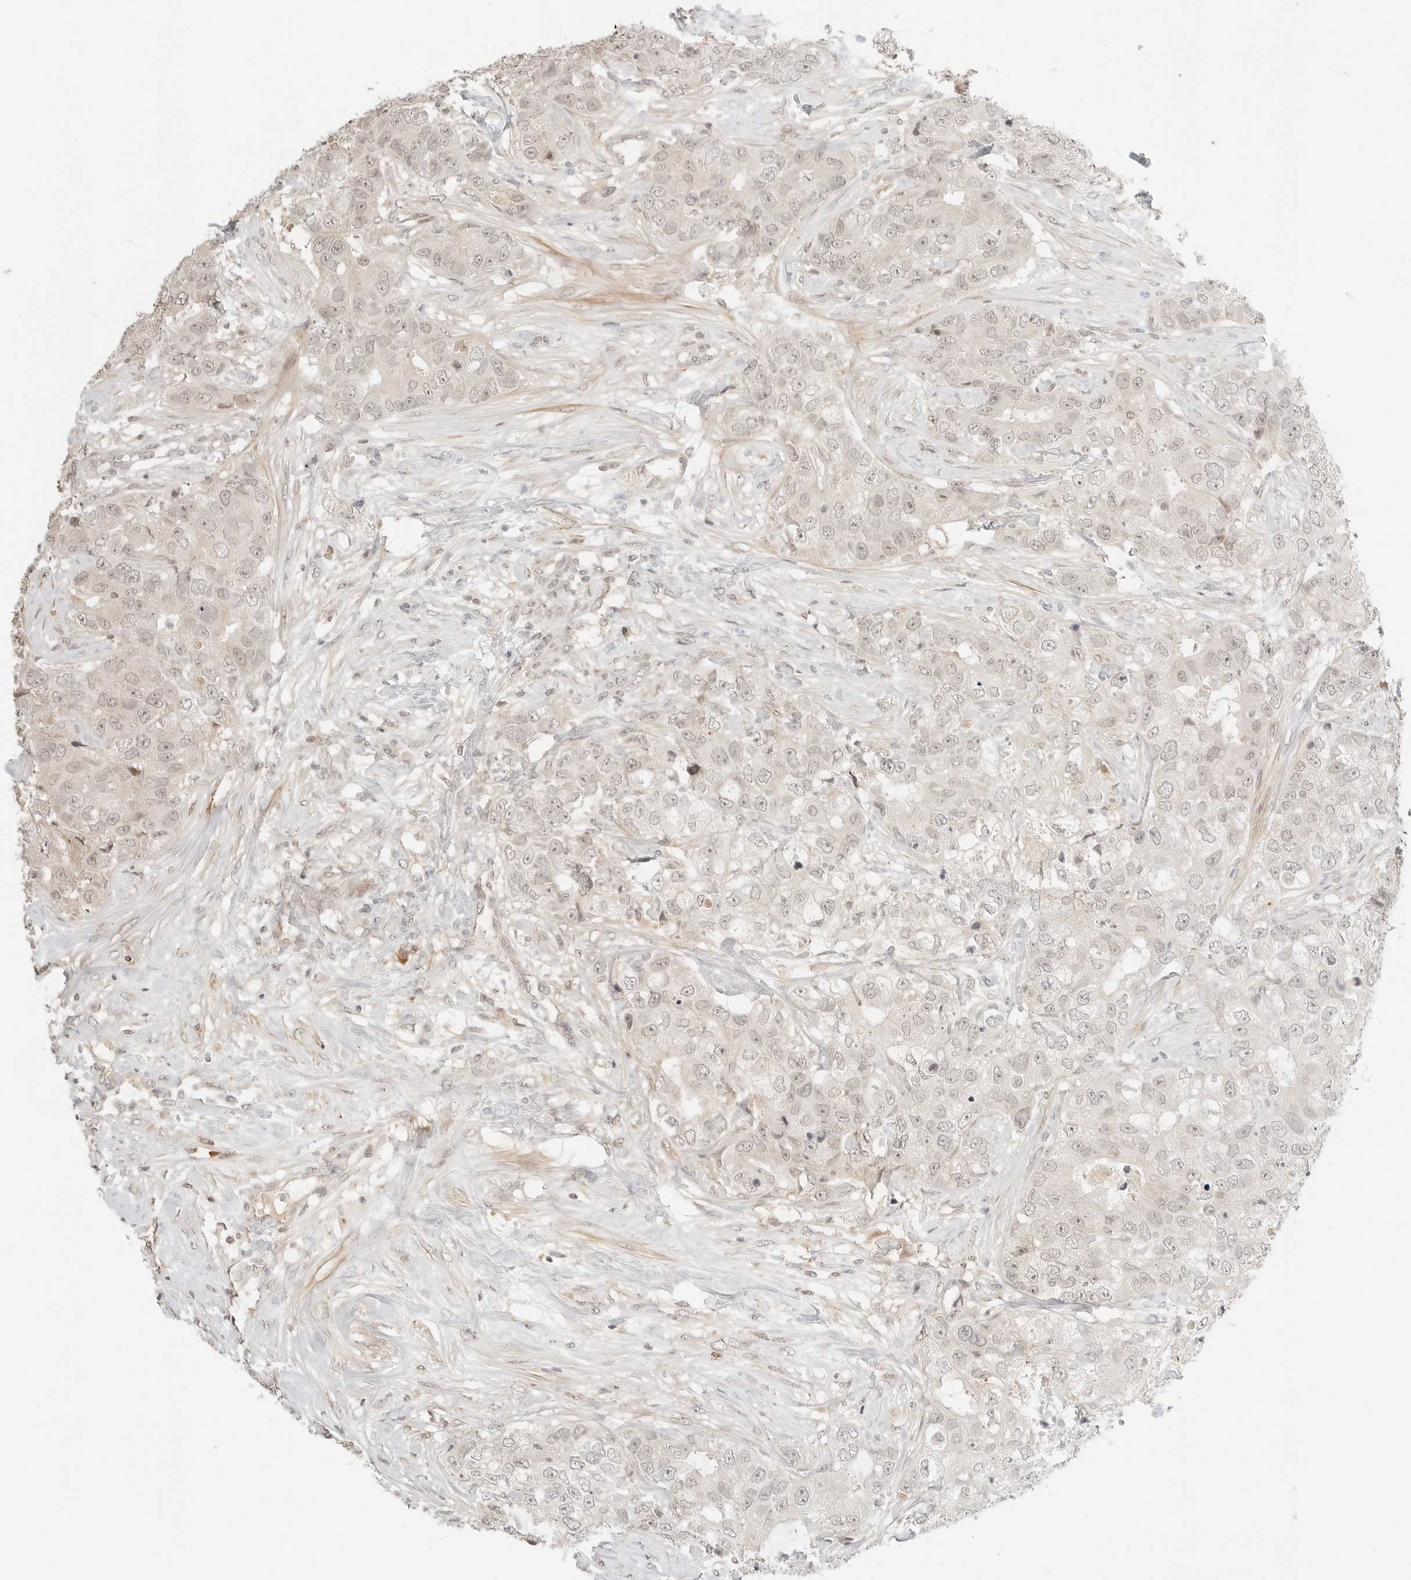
{"staining": {"intensity": "weak", "quantity": "25%-75%", "location": "nuclear"}, "tissue": "breast cancer", "cell_type": "Tumor cells", "image_type": "cancer", "snomed": [{"axis": "morphology", "description": "Duct carcinoma"}, {"axis": "topography", "description": "Breast"}], "caption": "A high-resolution histopathology image shows IHC staining of breast cancer, which displays weak nuclear positivity in approximately 25%-75% of tumor cells.", "gene": "RPS6KL1", "patient": {"sex": "female", "age": 62}}